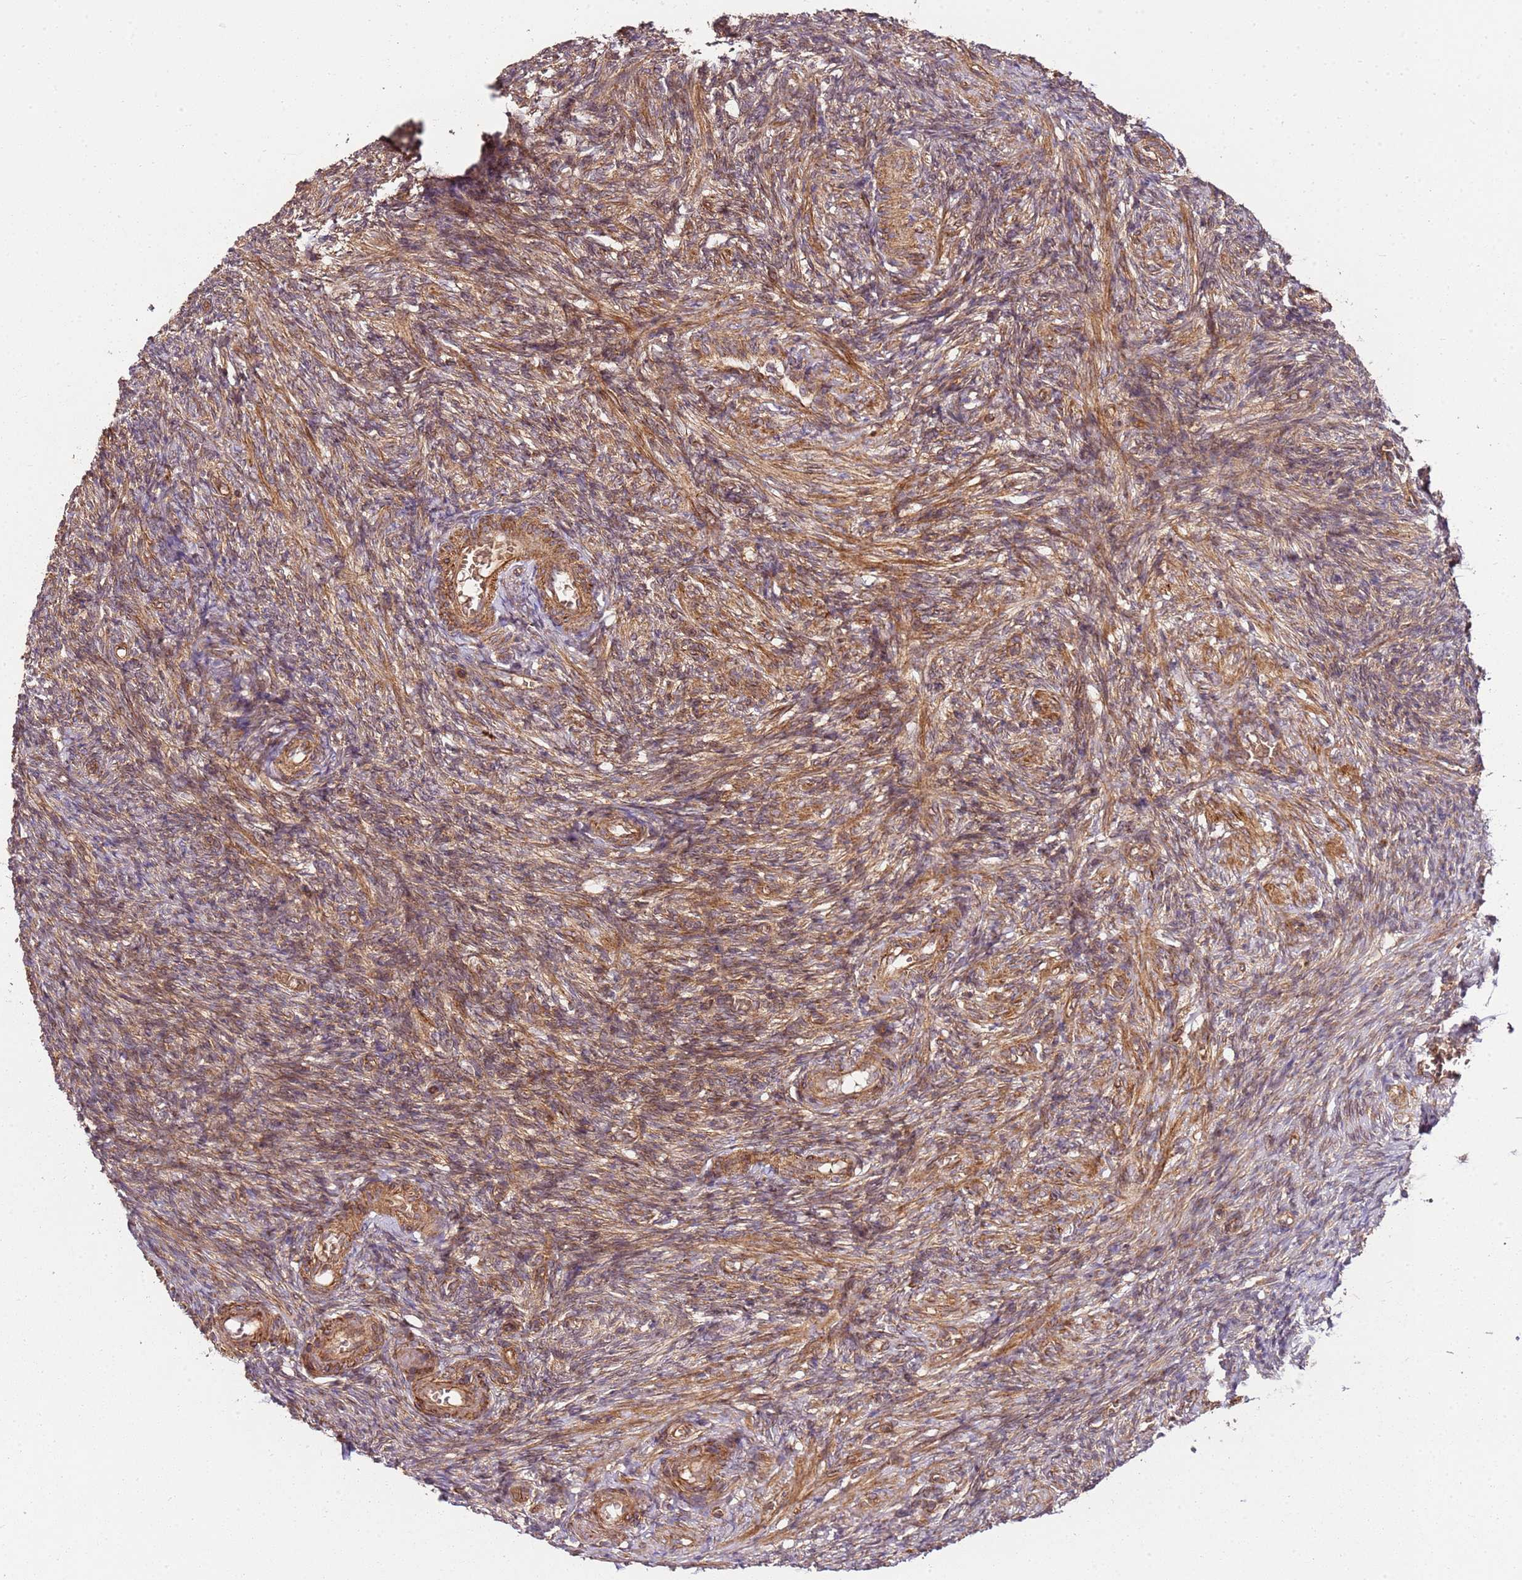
{"staining": {"intensity": "moderate", "quantity": ">75%", "location": "cytoplasmic/membranous"}, "tissue": "ovary", "cell_type": "Ovarian stroma cells", "image_type": "normal", "snomed": [{"axis": "morphology", "description": "Normal tissue, NOS"}, {"axis": "topography", "description": "Ovary"}], "caption": "Ovarian stroma cells exhibit medium levels of moderate cytoplasmic/membranous staining in about >75% of cells in unremarkable human ovary.", "gene": "TM2D2", "patient": {"sex": "female", "age": 27}}